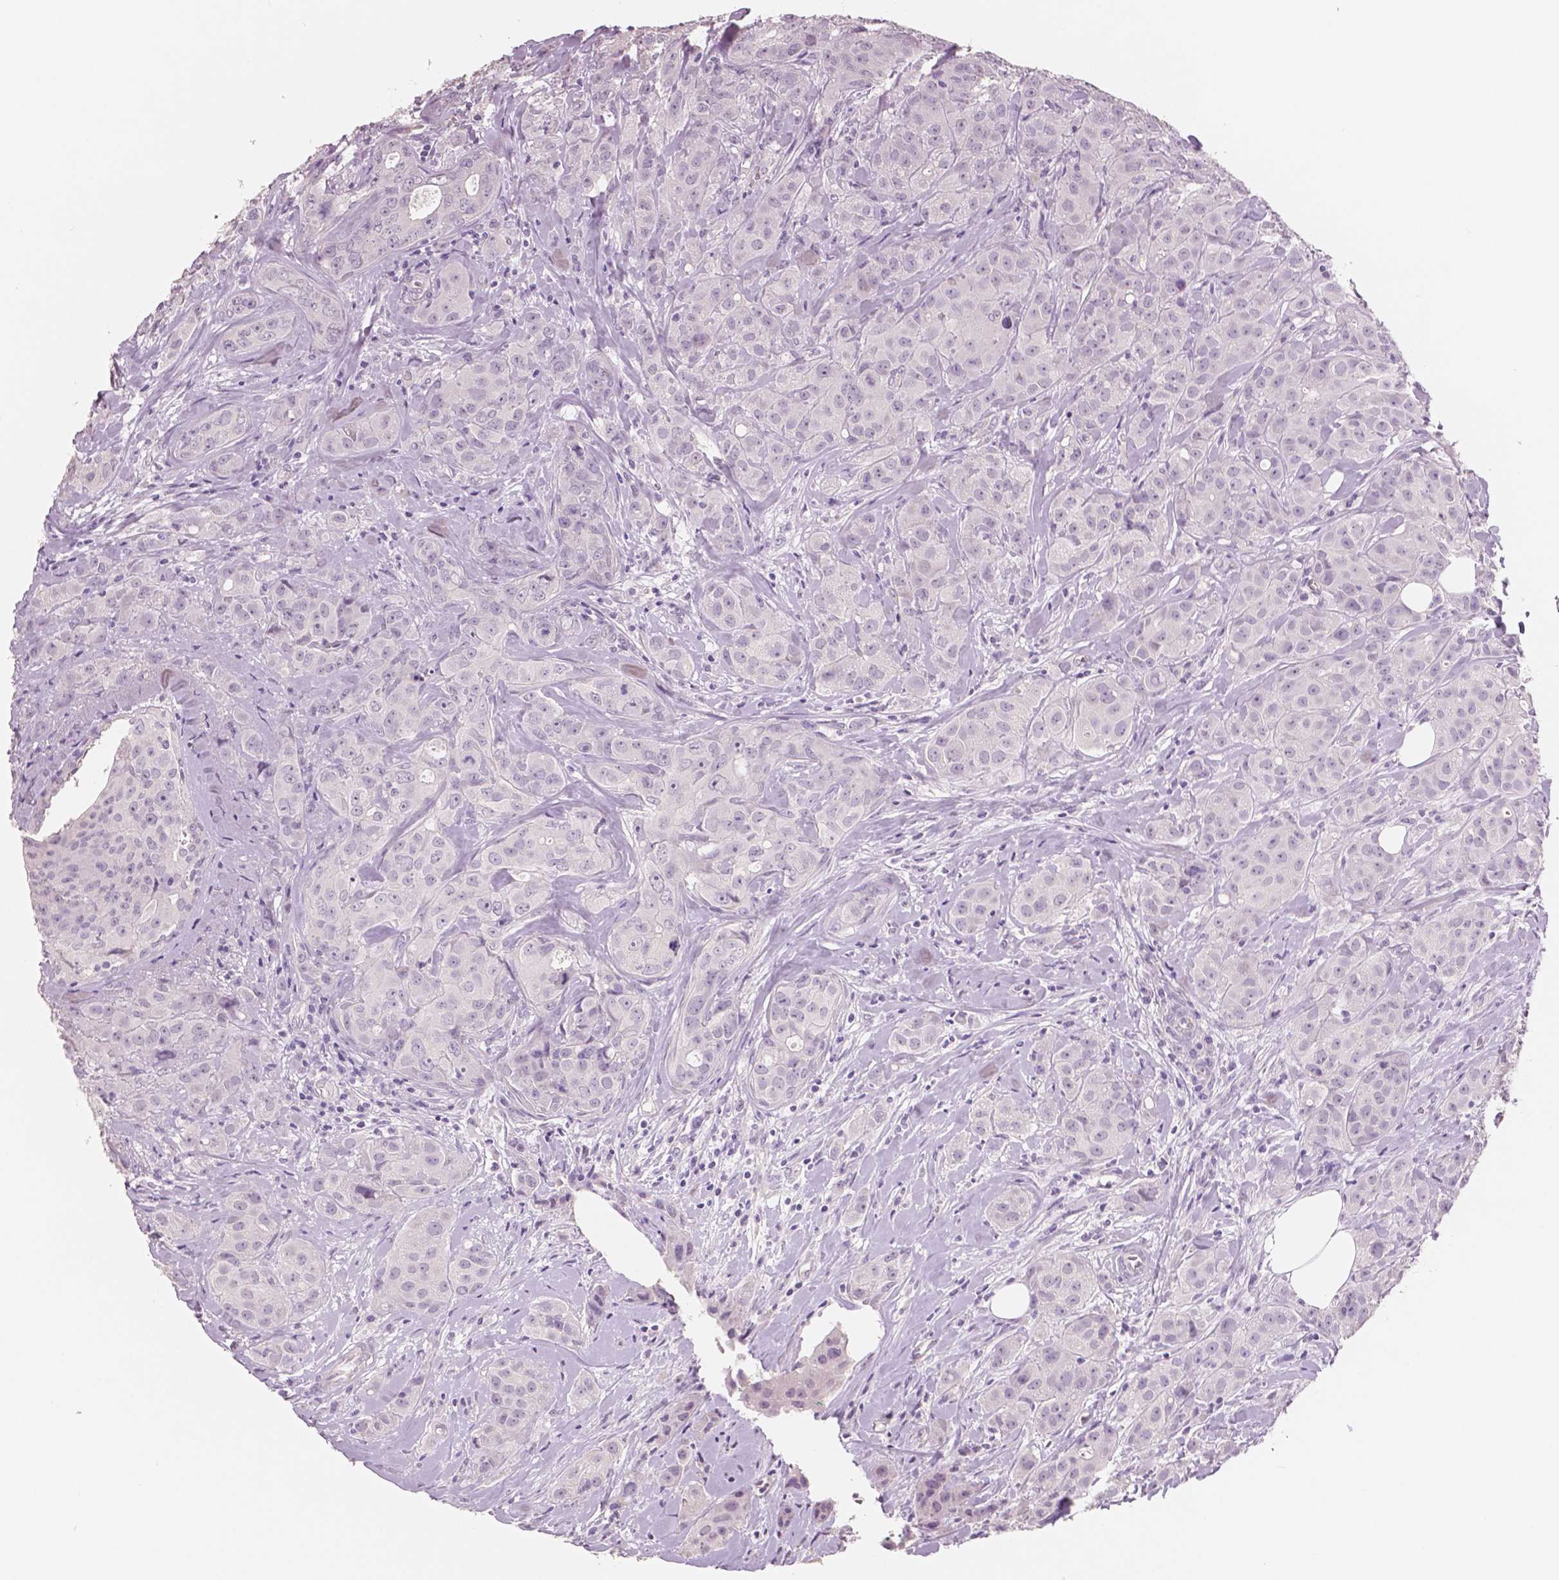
{"staining": {"intensity": "negative", "quantity": "none", "location": "none"}, "tissue": "breast cancer", "cell_type": "Tumor cells", "image_type": "cancer", "snomed": [{"axis": "morphology", "description": "Duct carcinoma"}, {"axis": "topography", "description": "Breast"}], "caption": "This is a micrograph of immunohistochemistry (IHC) staining of breast cancer (infiltrating ductal carcinoma), which shows no expression in tumor cells.", "gene": "NECAB2", "patient": {"sex": "female", "age": 43}}